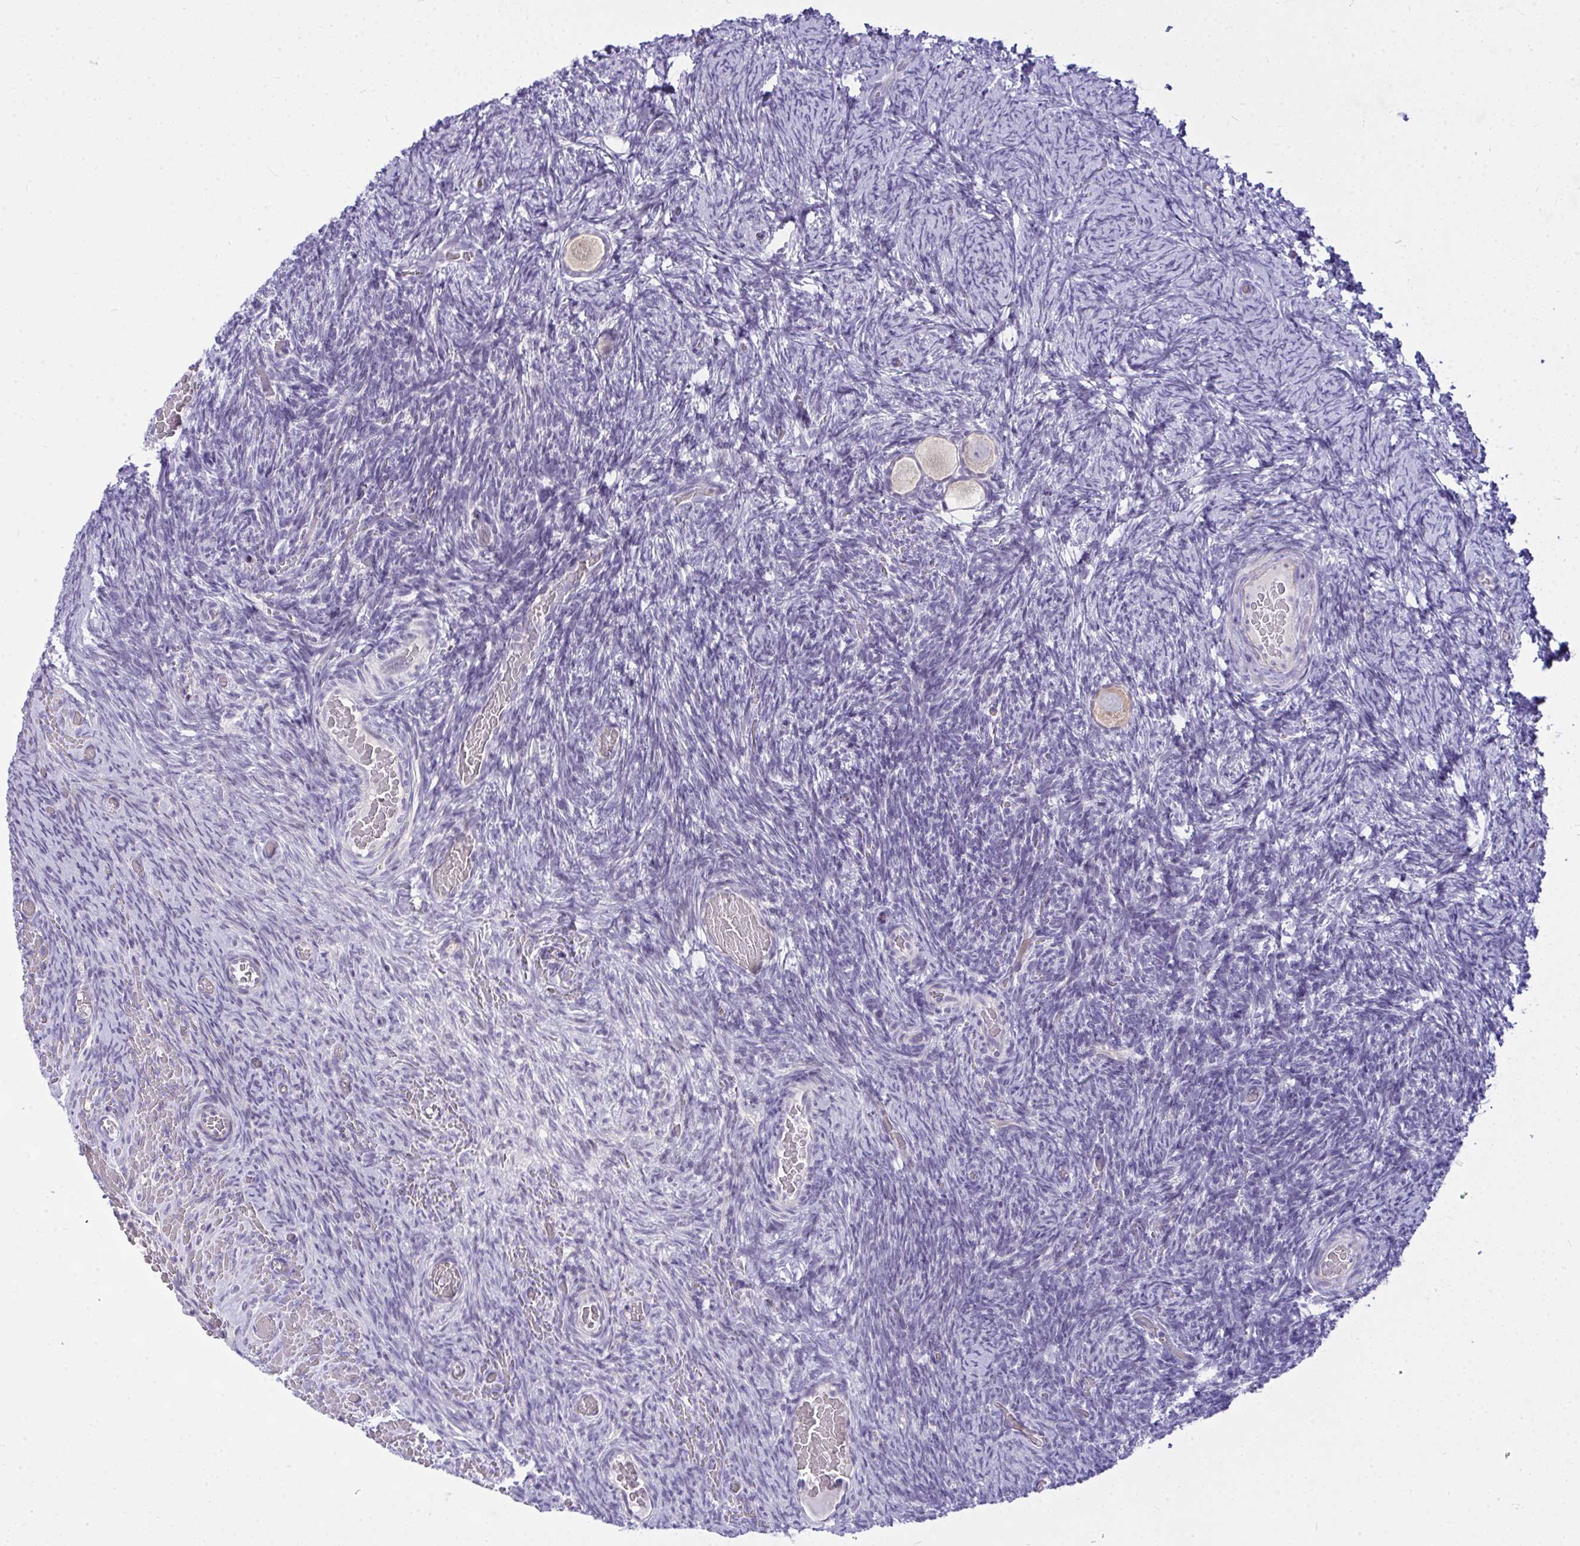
{"staining": {"intensity": "negative", "quantity": "none", "location": "none"}, "tissue": "ovary", "cell_type": "Follicle cells", "image_type": "normal", "snomed": [{"axis": "morphology", "description": "Normal tissue, NOS"}, {"axis": "topography", "description": "Ovary"}], "caption": "DAB immunohistochemical staining of unremarkable human ovary reveals no significant positivity in follicle cells. (Brightfield microscopy of DAB (3,3'-diaminobenzidine) IHC at high magnification).", "gene": "NFXL1", "patient": {"sex": "female", "age": 34}}